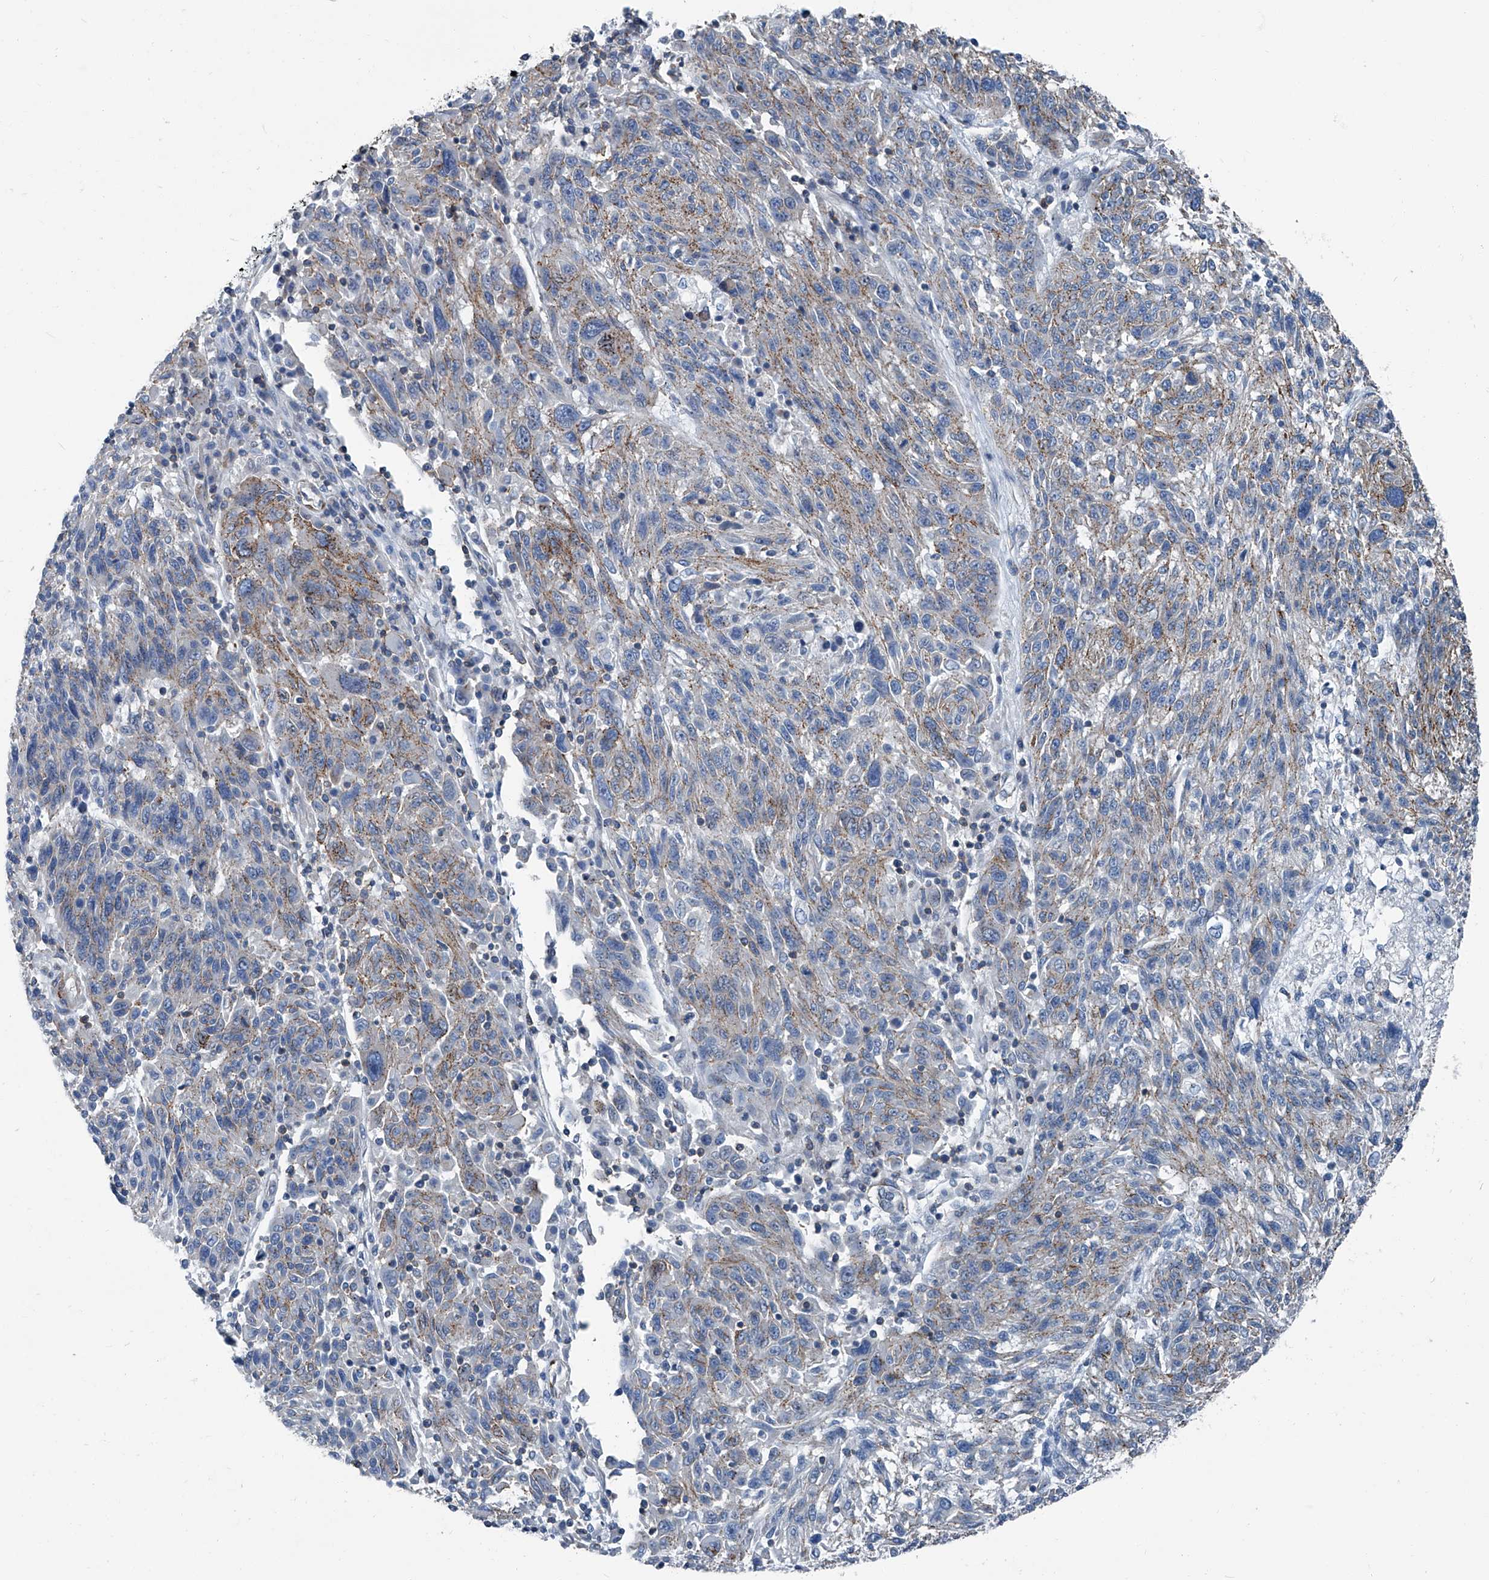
{"staining": {"intensity": "weak", "quantity": "25%-75%", "location": "cytoplasmic/membranous"}, "tissue": "melanoma", "cell_type": "Tumor cells", "image_type": "cancer", "snomed": [{"axis": "morphology", "description": "Malignant melanoma, NOS"}, {"axis": "topography", "description": "Skin"}], "caption": "This is an image of immunohistochemistry staining of melanoma, which shows weak positivity in the cytoplasmic/membranous of tumor cells.", "gene": "SEPTIN7", "patient": {"sex": "male", "age": 53}}